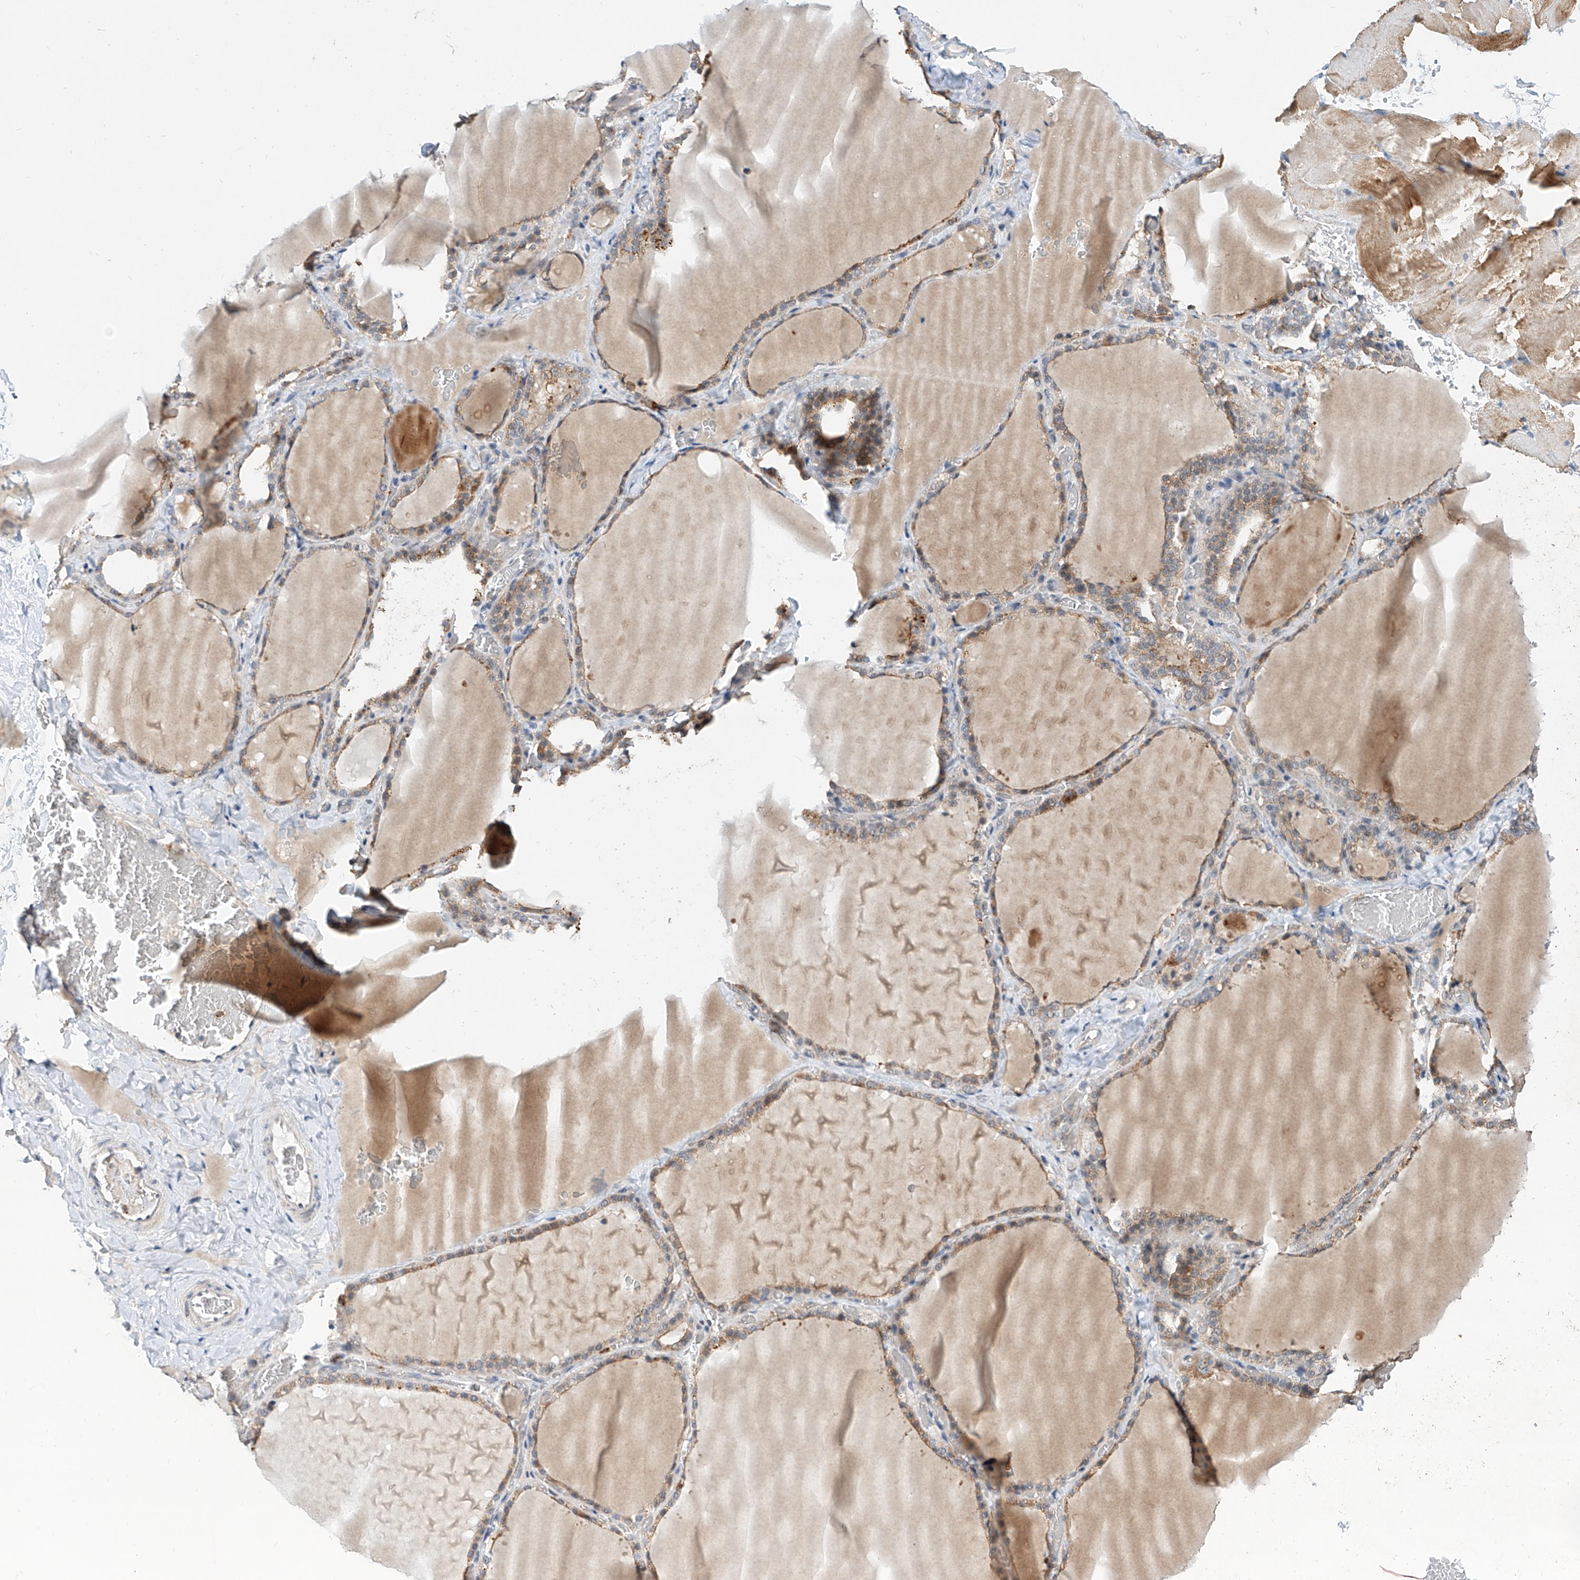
{"staining": {"intensity": "moderate", "quantity": ">75%", "location": "cytoplasmic/membranous"}, "tissue": "thyroid gland", "cell_type": "Glandular cells", "image_type": "normal", "snomed": [{"axis": "morphology", "description": "Normal tissue, NOS"}, {"axis": "topography", "description": "Thyroid gland"}], "caption": "DAB (3,3'-diaminobenzidine) immunohistochemical staining of normal thyroid gland shows moderate cytoplasmic/membranous protein staining in about >75% of glandular cells. The staining was performed using DAB, with brown indicating positive protein expression. Nuclei are stained blue with hematoxylin.", "gene": "MFSD4B", "patient": {"sex": "female", "age": 22}}